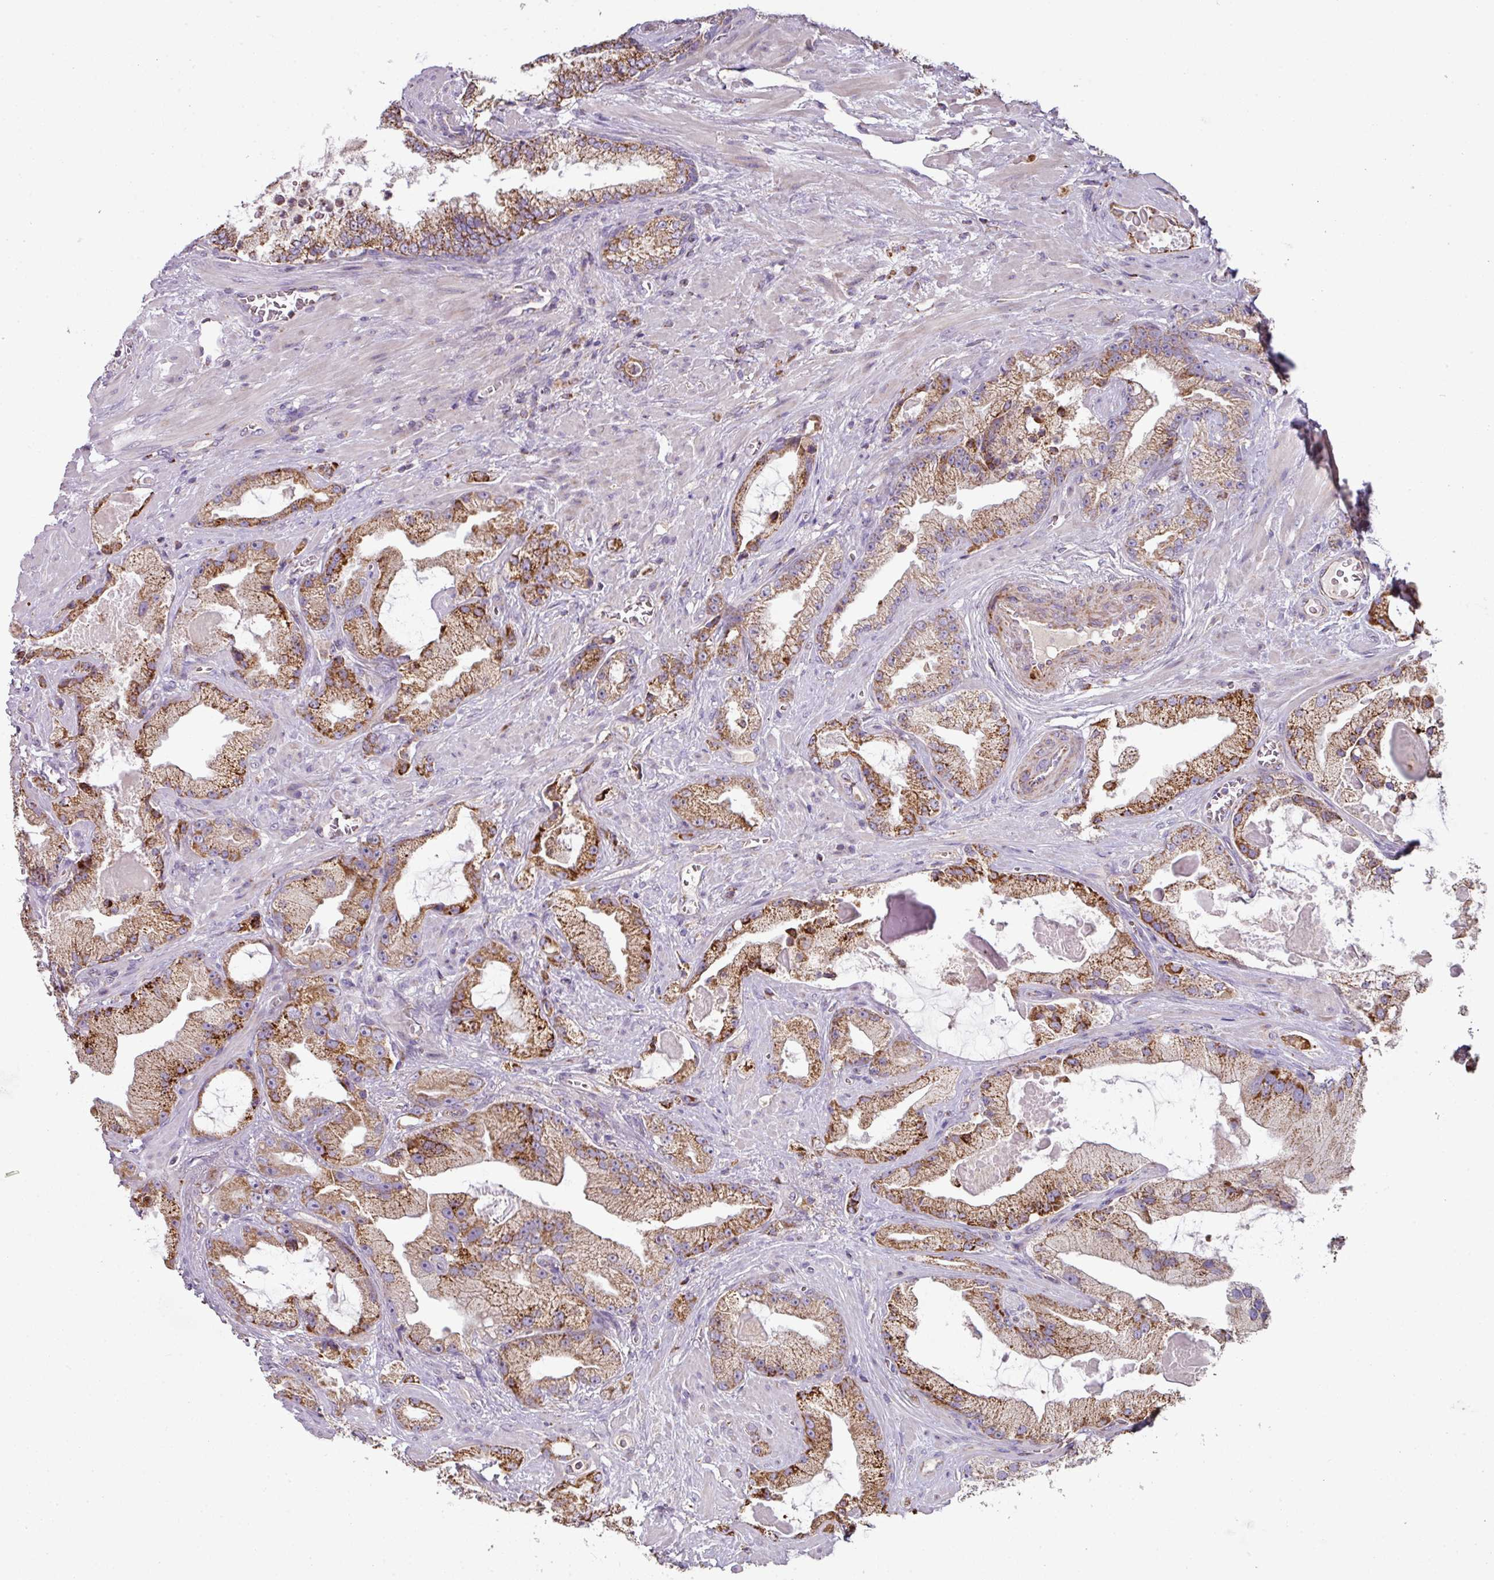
{"staining": {"intensity": "moderate", "quantity": ">75%", "location": "cytoplasmic/membranous"}, "tissue": "prostate cancer", "cell_type": "Tumor cells", "image_type": "cancer", "snomed": [{"axis": "morphology", "description": "Adenocarcinoma, High grade"}, {"axis": "topography", "description": "Prostate"}], "caption": "IHC histopathology image of human adenocarcinoma (high-grade) (prostate) stained for a protein (brown), which exhibits medium levels of moderate cytoplasmic/membranous expression in approximately >75% of tumor cells.", "gene": "SQOR", "patient": {"sex": "male", "age": 68}}